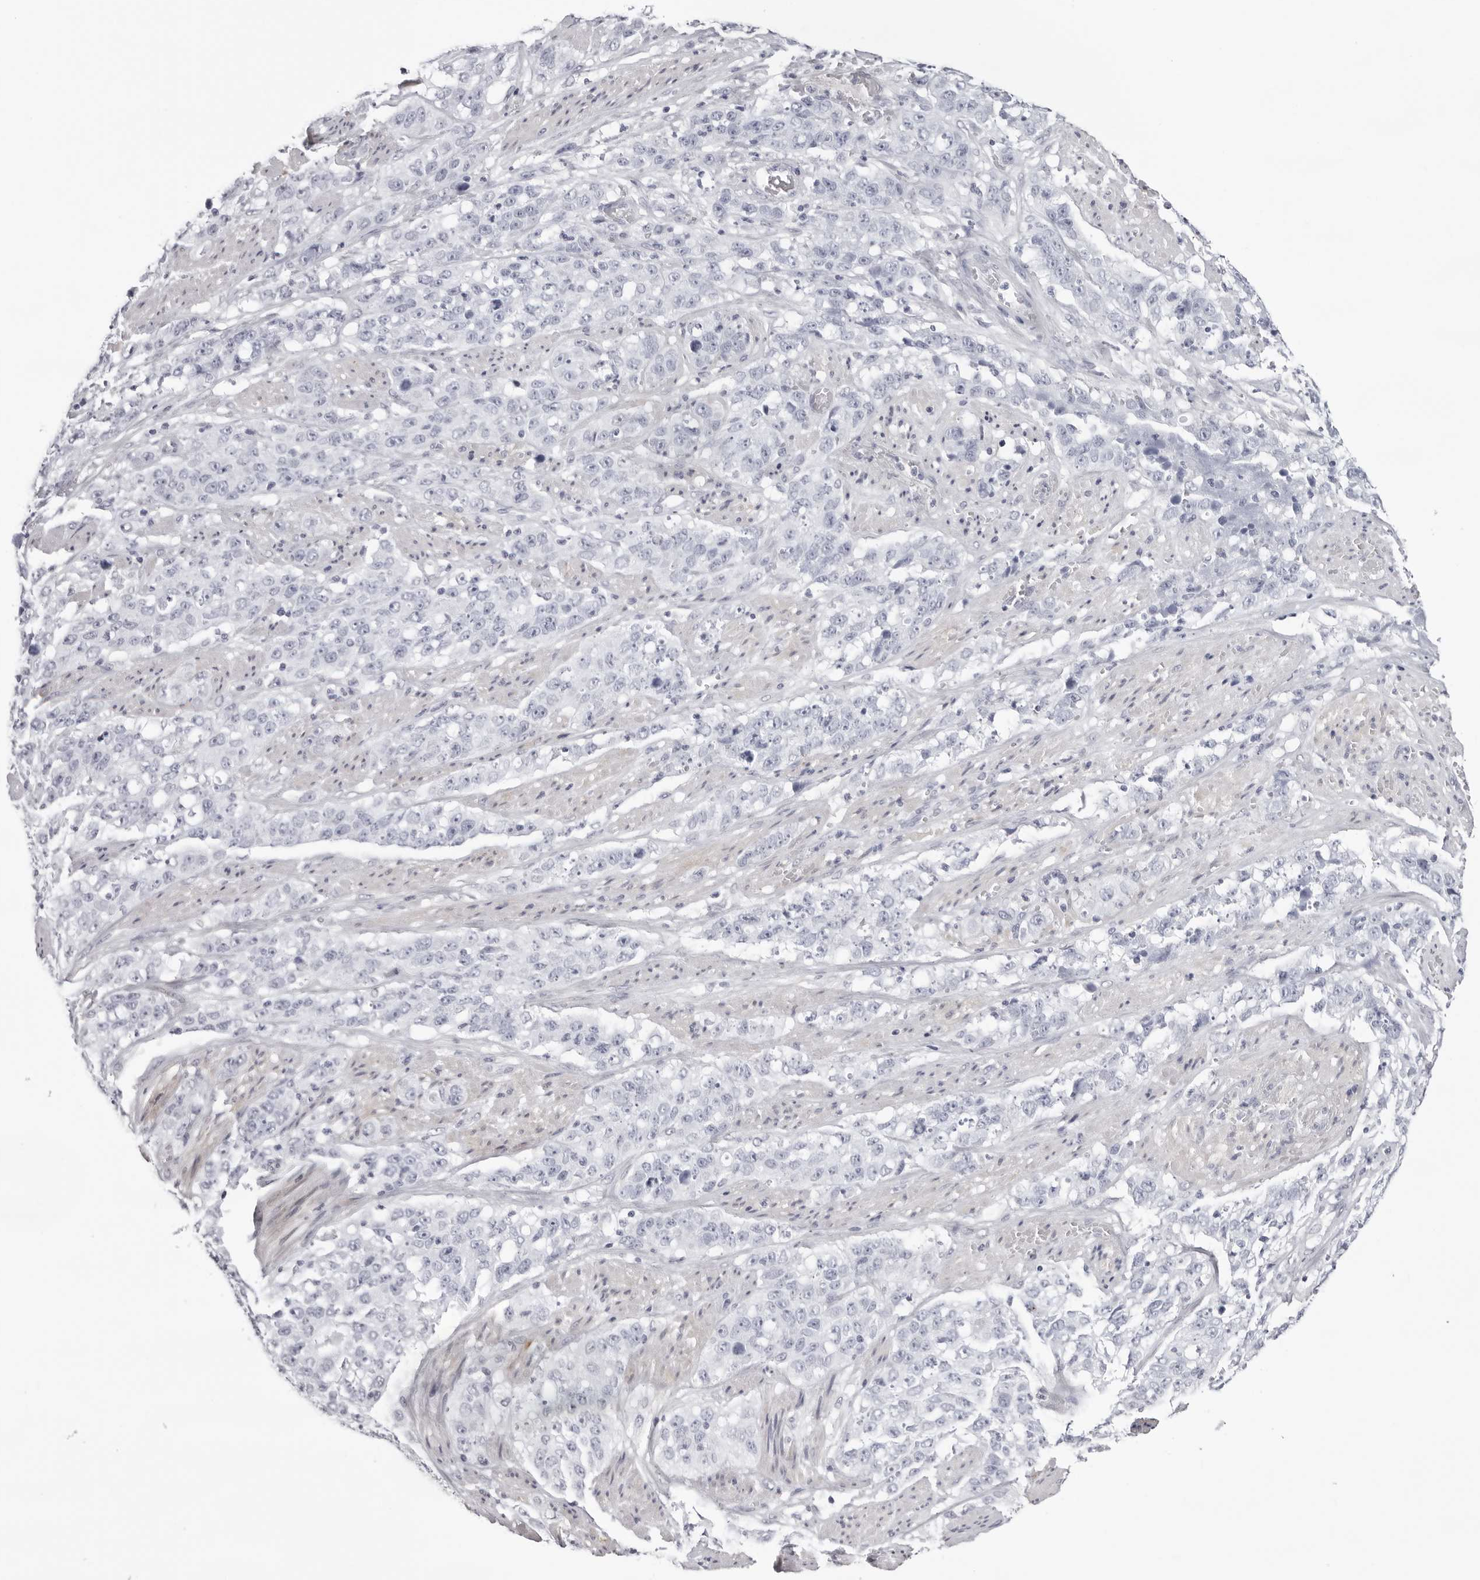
{"staining": {"intensity": "negative", "quantity": "none", "location": "none"}, "tissue": "stomach cancer", "cell_type": "Tumor cells", "image_type": "cancer", "snomed": [{"axis": "morphology", "description": "Adenocarcinoma, NOS"}, {"axis": "topography", "description": "Stomach"}], "caption": "The photomicrograph shows no staining of tumor cells in adenocarcinoma (stomach).", "gene": "INSL3", "patient": {"sex": "male", "age": 48}}